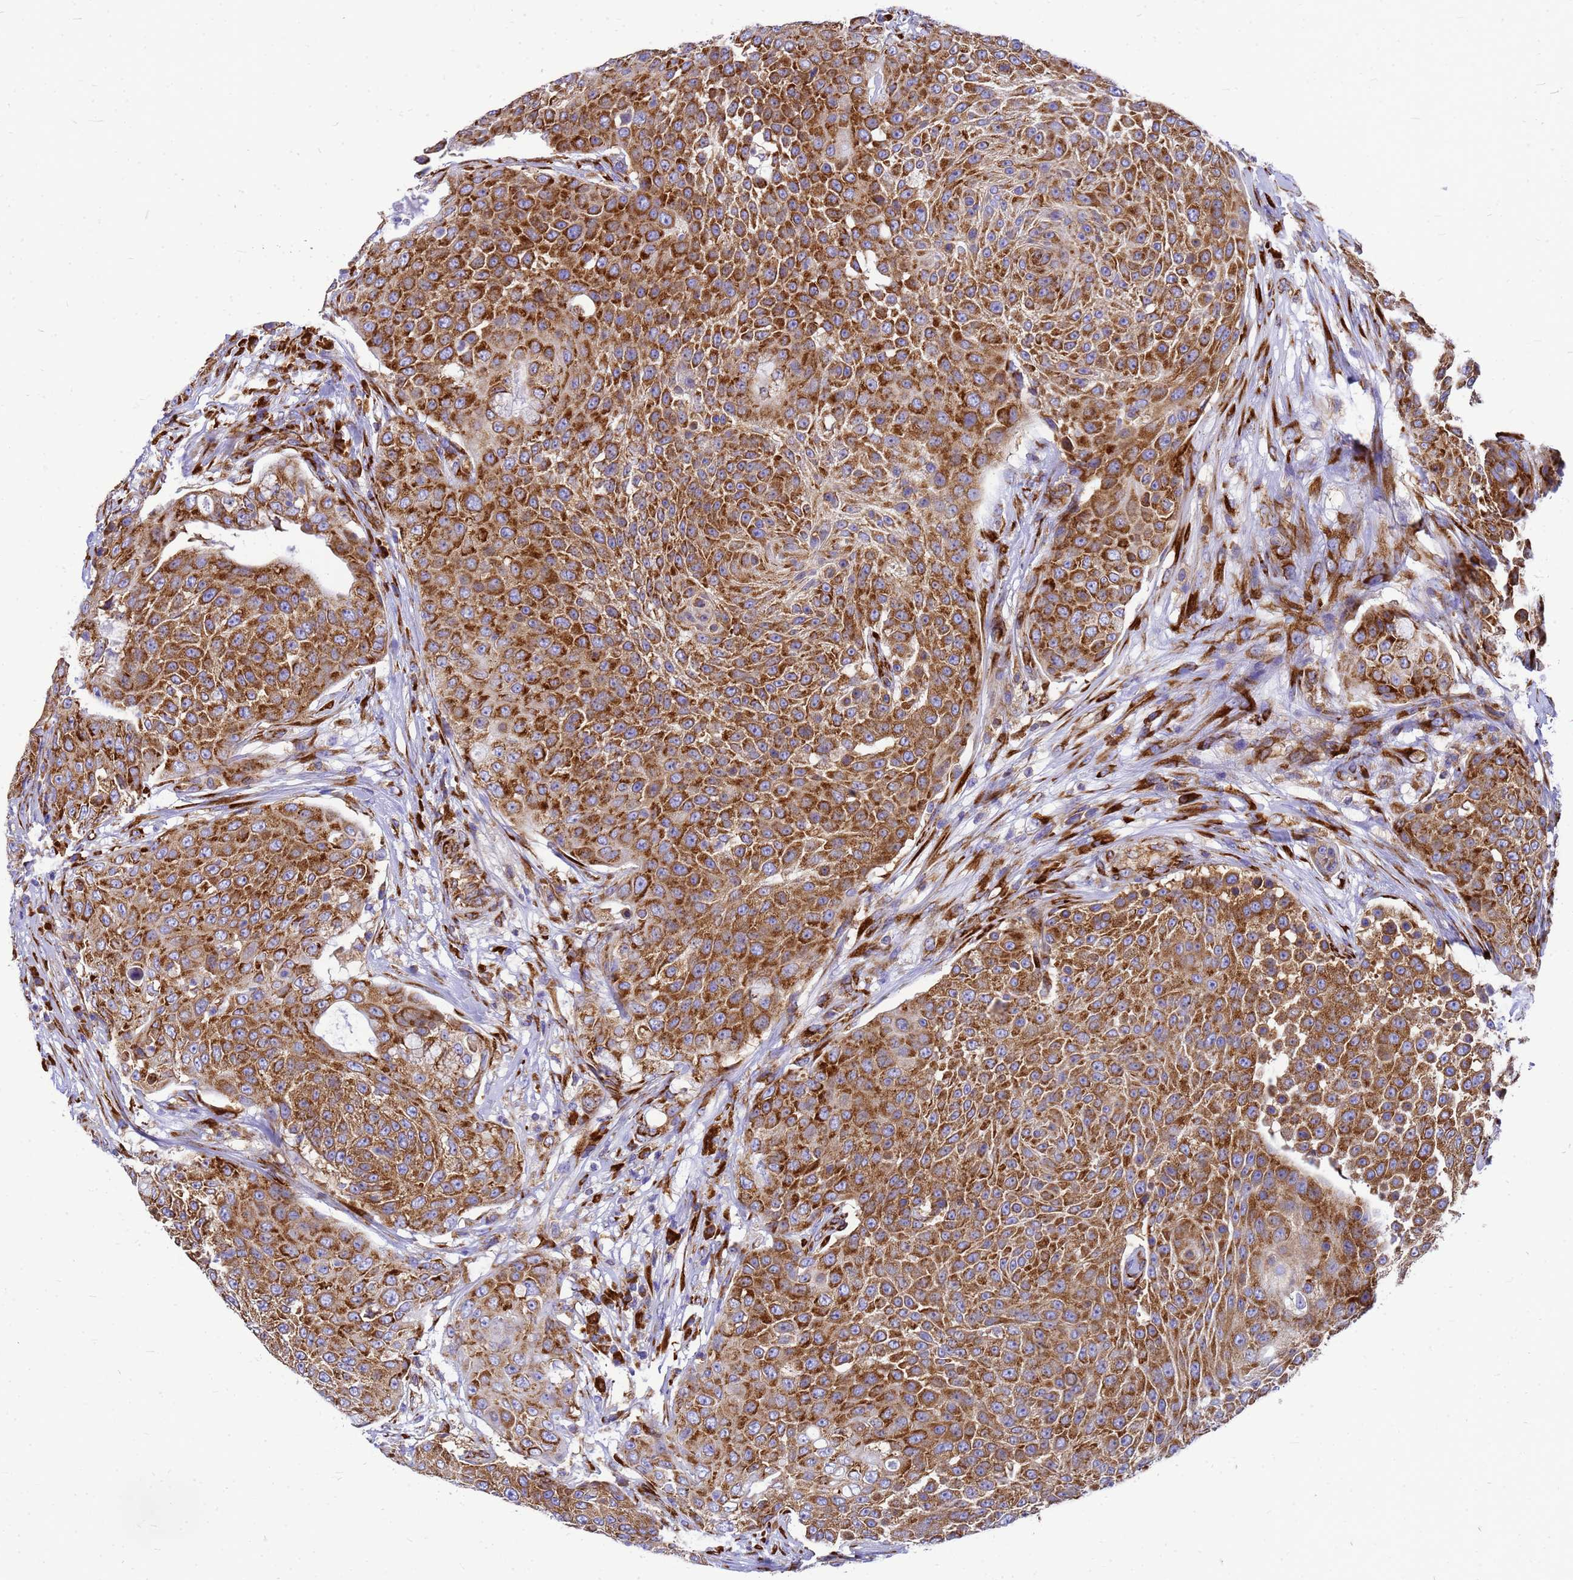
{"staining": {"intensity": "strong", "quantity": ">75%", "location": "cytoplasmic/membranous"}, "tissue": "urothelial cancer", "cell_type": "Tumor cells", "image_type": "cancer", "snomed": [{"axis": "morphology", "description": "Urothelial carcinoma, High grade"}, {"axis": "topography", "description": "Urinary bladder"}], "caption": "IHC micrograph of neoplastic tissue: high-grade urothelial carcinoma stained using IHC demonstrates high levels of strong protein expression localized specifically in the cytoplasmic/membranous of tumor cells, appearing as a cytoplasmic/membranous brown color.", "gene": "EEF1D", "patient": {"sex": "female", "age": 63}}